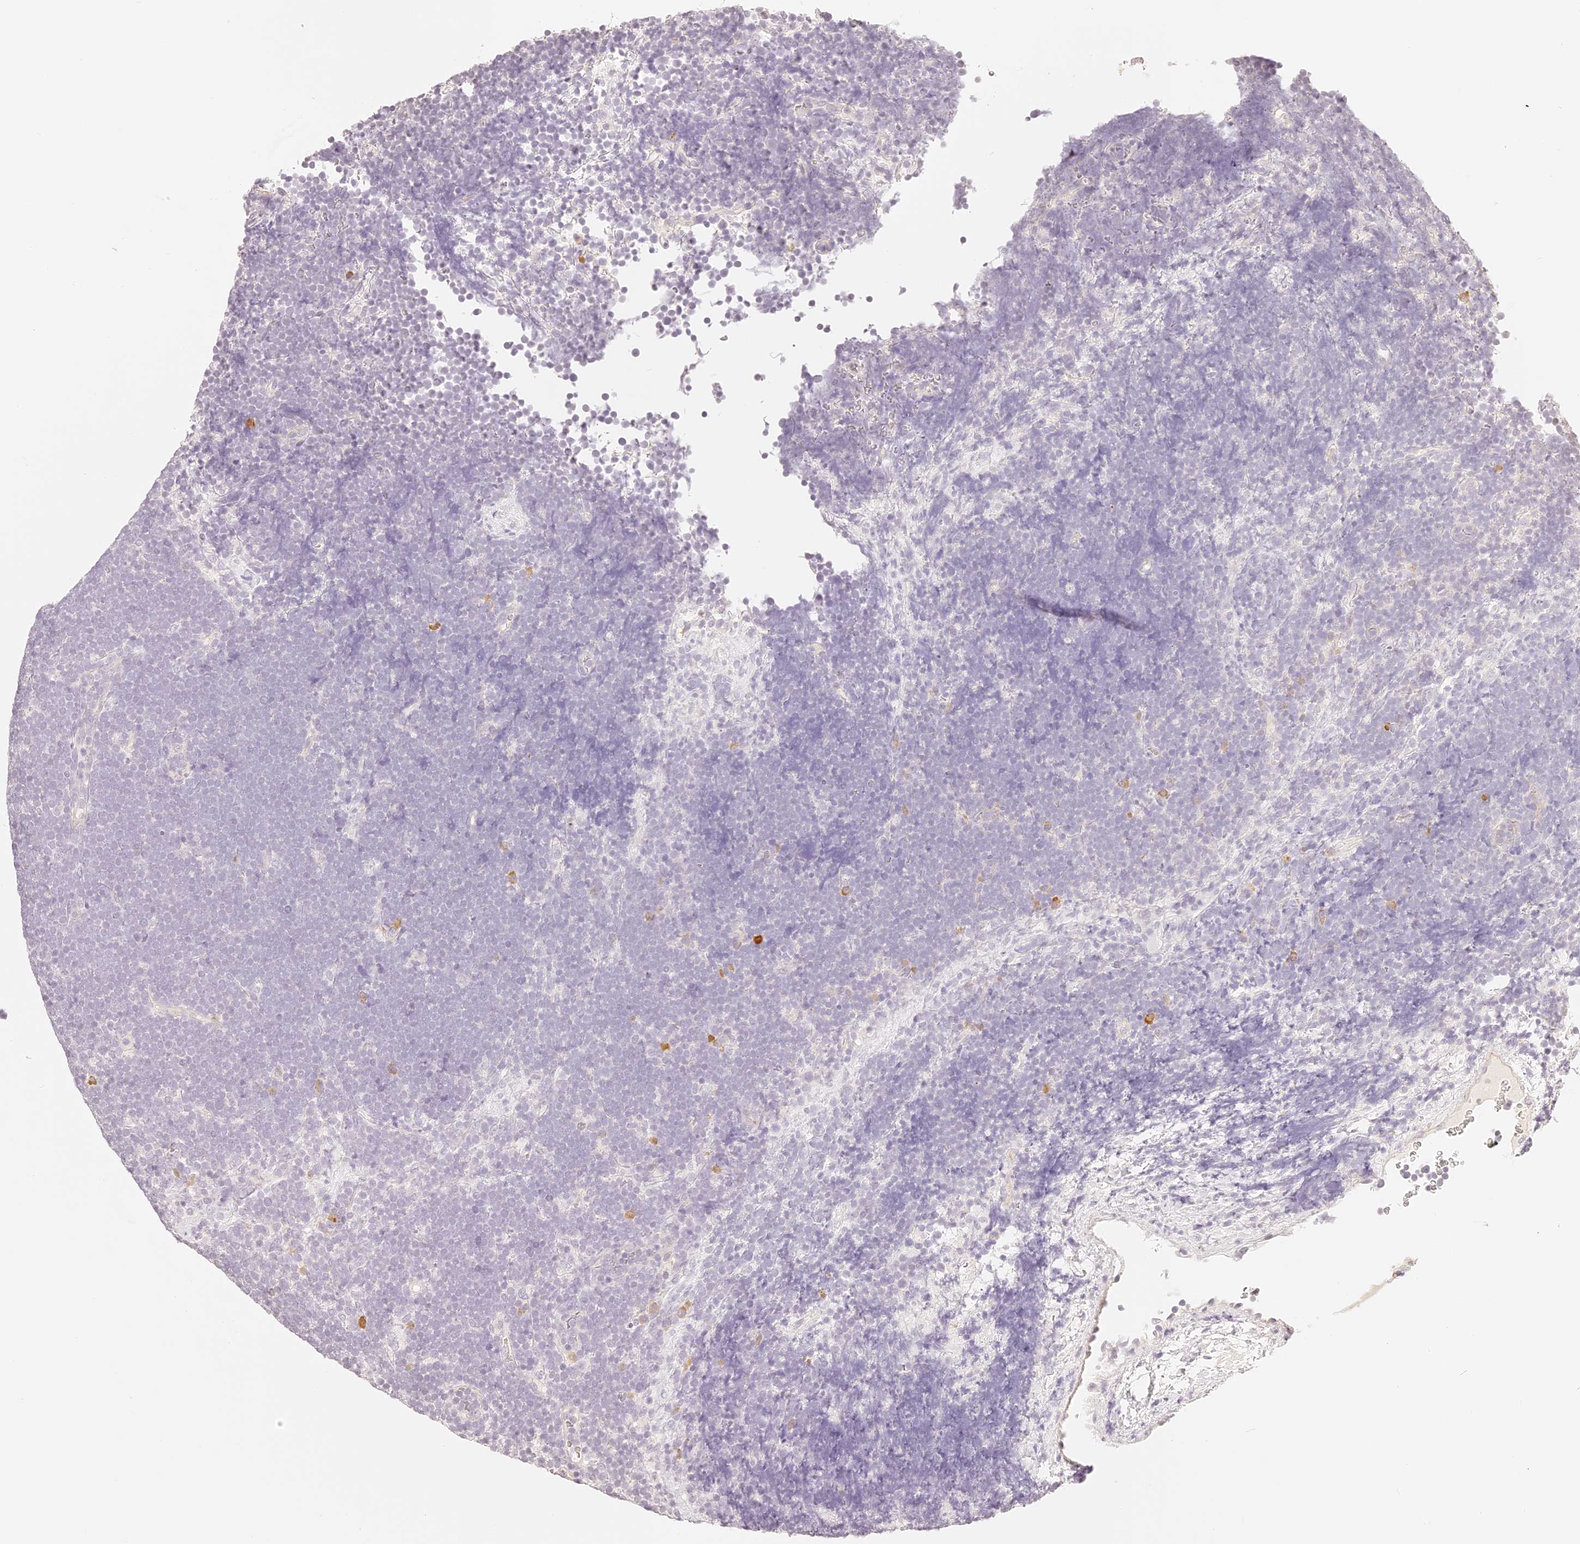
{"staining": {"intensity": "negative", "quantity": "none", "location": "none"}, "tissue": "lymphoma", "cell_type": "Tumor cells", "image_type": "cancer", "snomed": [{"axis": "morphology", "description": "Malignant lymphoma, non-Hodgkin's type, High grade"}, {"axis": "topography", "description": "Lymph node"}], "caption": "The IHC image has no significant positivity in tumor cells of lymphoma tissue.", "gene": "TRIM45", "patient": {"sex": "male", "age": 13}}